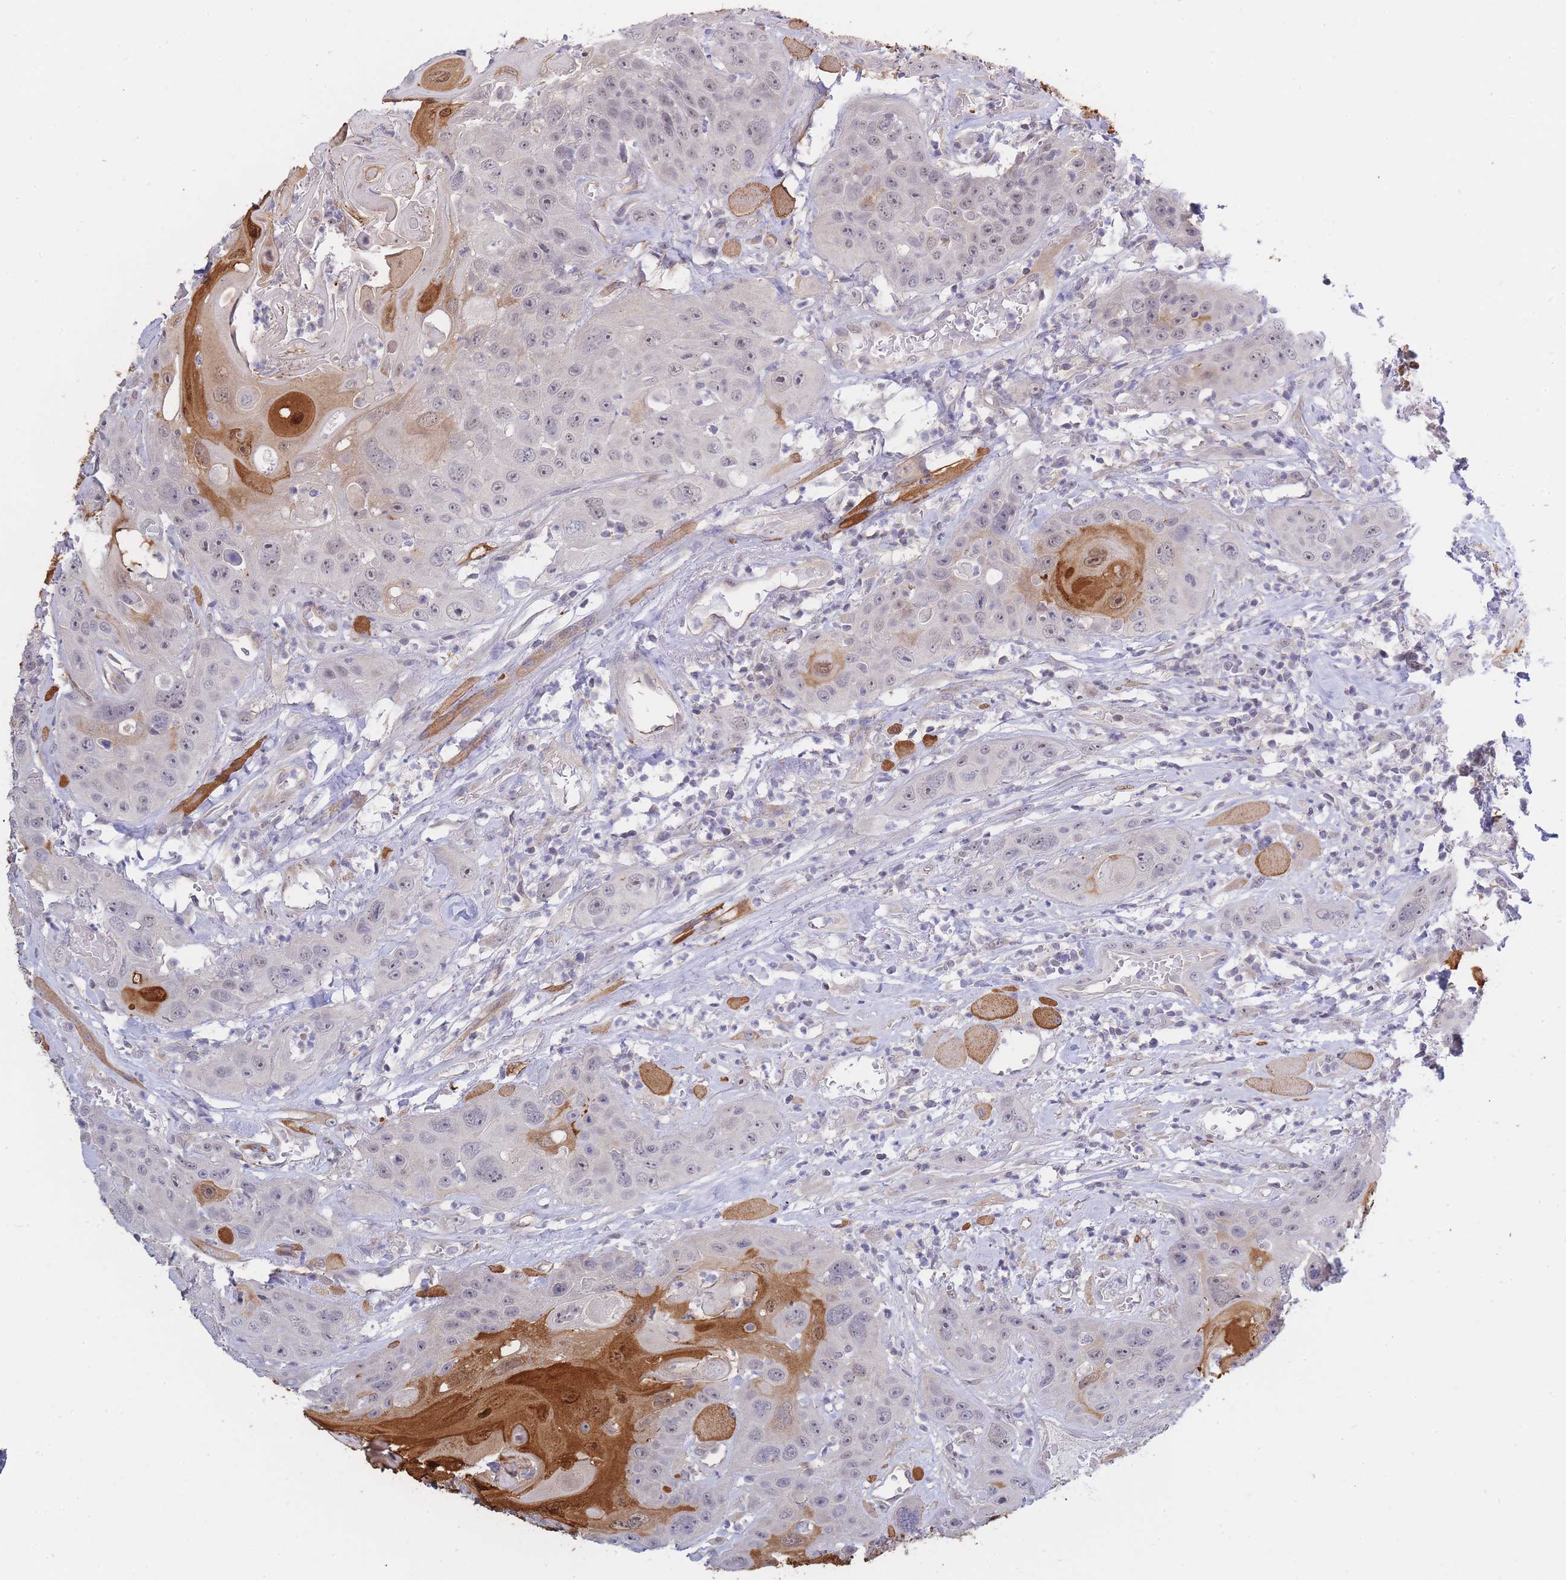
{"staining": {"intensity": "strong", "quantity": "<25%", "location": "cytoplasmic/membranous,nuclear"}, "tissue": "head and neck cancer", "cell_type": "Tumor cells", "image_type": "cancer", "snomed": [{"axis": "morphology", "description": "Squamous cell carcinoma, NOS"}, {"axis": "topography", "description": "Head-Neck"}], "caption": "High-power microscopy captured an immunohistochemistry image of squamous cell carcinoma (head and neck), revealing strong cytoplasmic/membranous and nuclear expression in approximately <25% of tumor cells.", "gene": "C19orf25", "patient": {"sex": "female", "age": 59}}